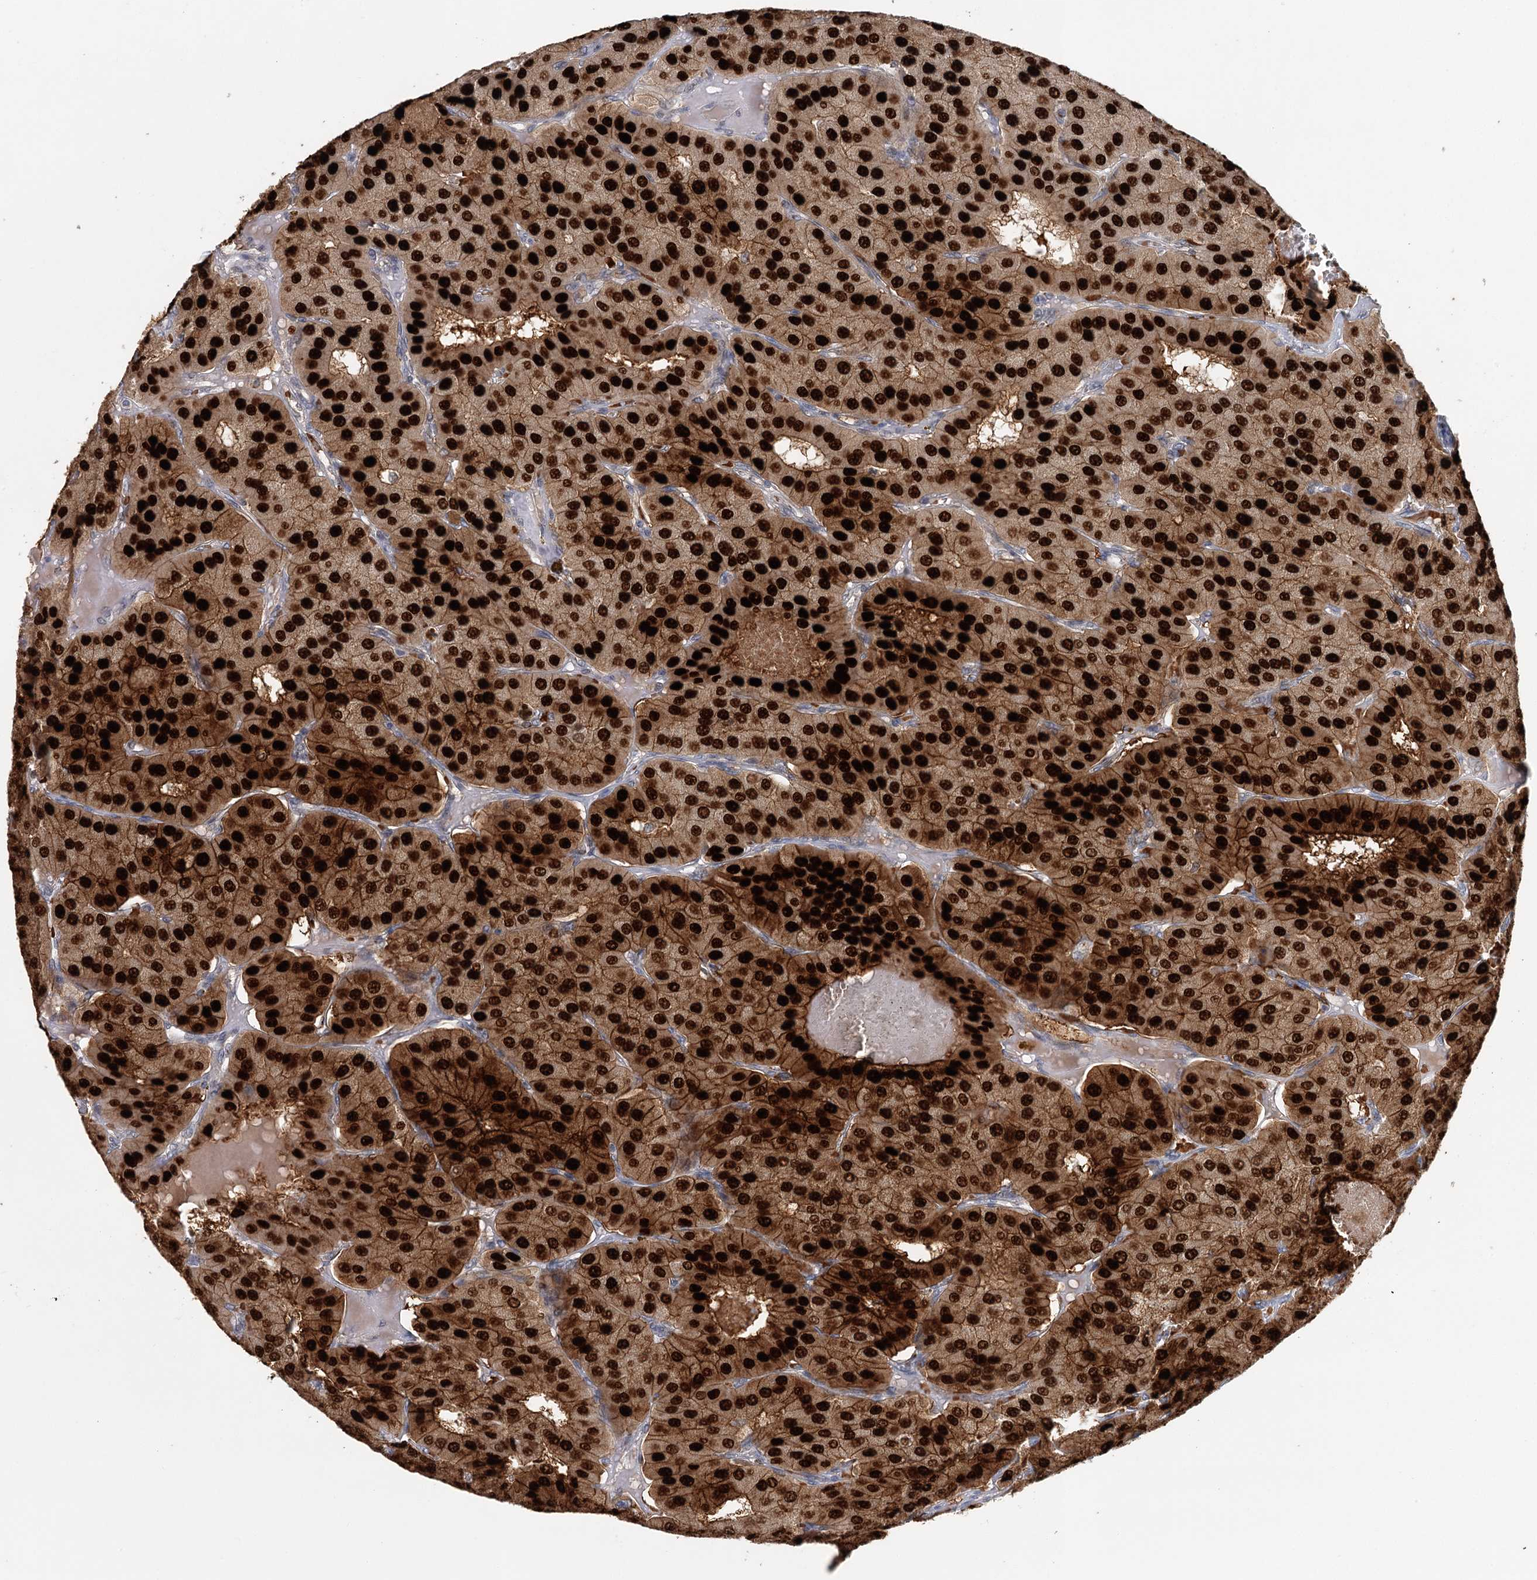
{"staining": {"intensity": "strong", "quantity": ">75%", "location": "cytoplasmic/membranous,nuclear"}, "tissue": "parathyroid gland", "cell_type": "Glandular cells", "image_type": "normal", "snomed": [{"axis": "morphology", "description": "Normal tissue, NOS"}, {"axis": "morphology", "description": "Adenoma, NOS"}, {"axis": "topography", "description": "Parathyroid gland"}], "caption": "Unremarkable parathyroid gland displays strong cytoplasmic/membranous,nuclear staining in approximately >75% of glandular cells, visualized by immunohistochemistry. (DAB IHC with brightfield microscopy, high magnification).", "gene": "ADK", "patient": {"sex": "female", "age": 86}}